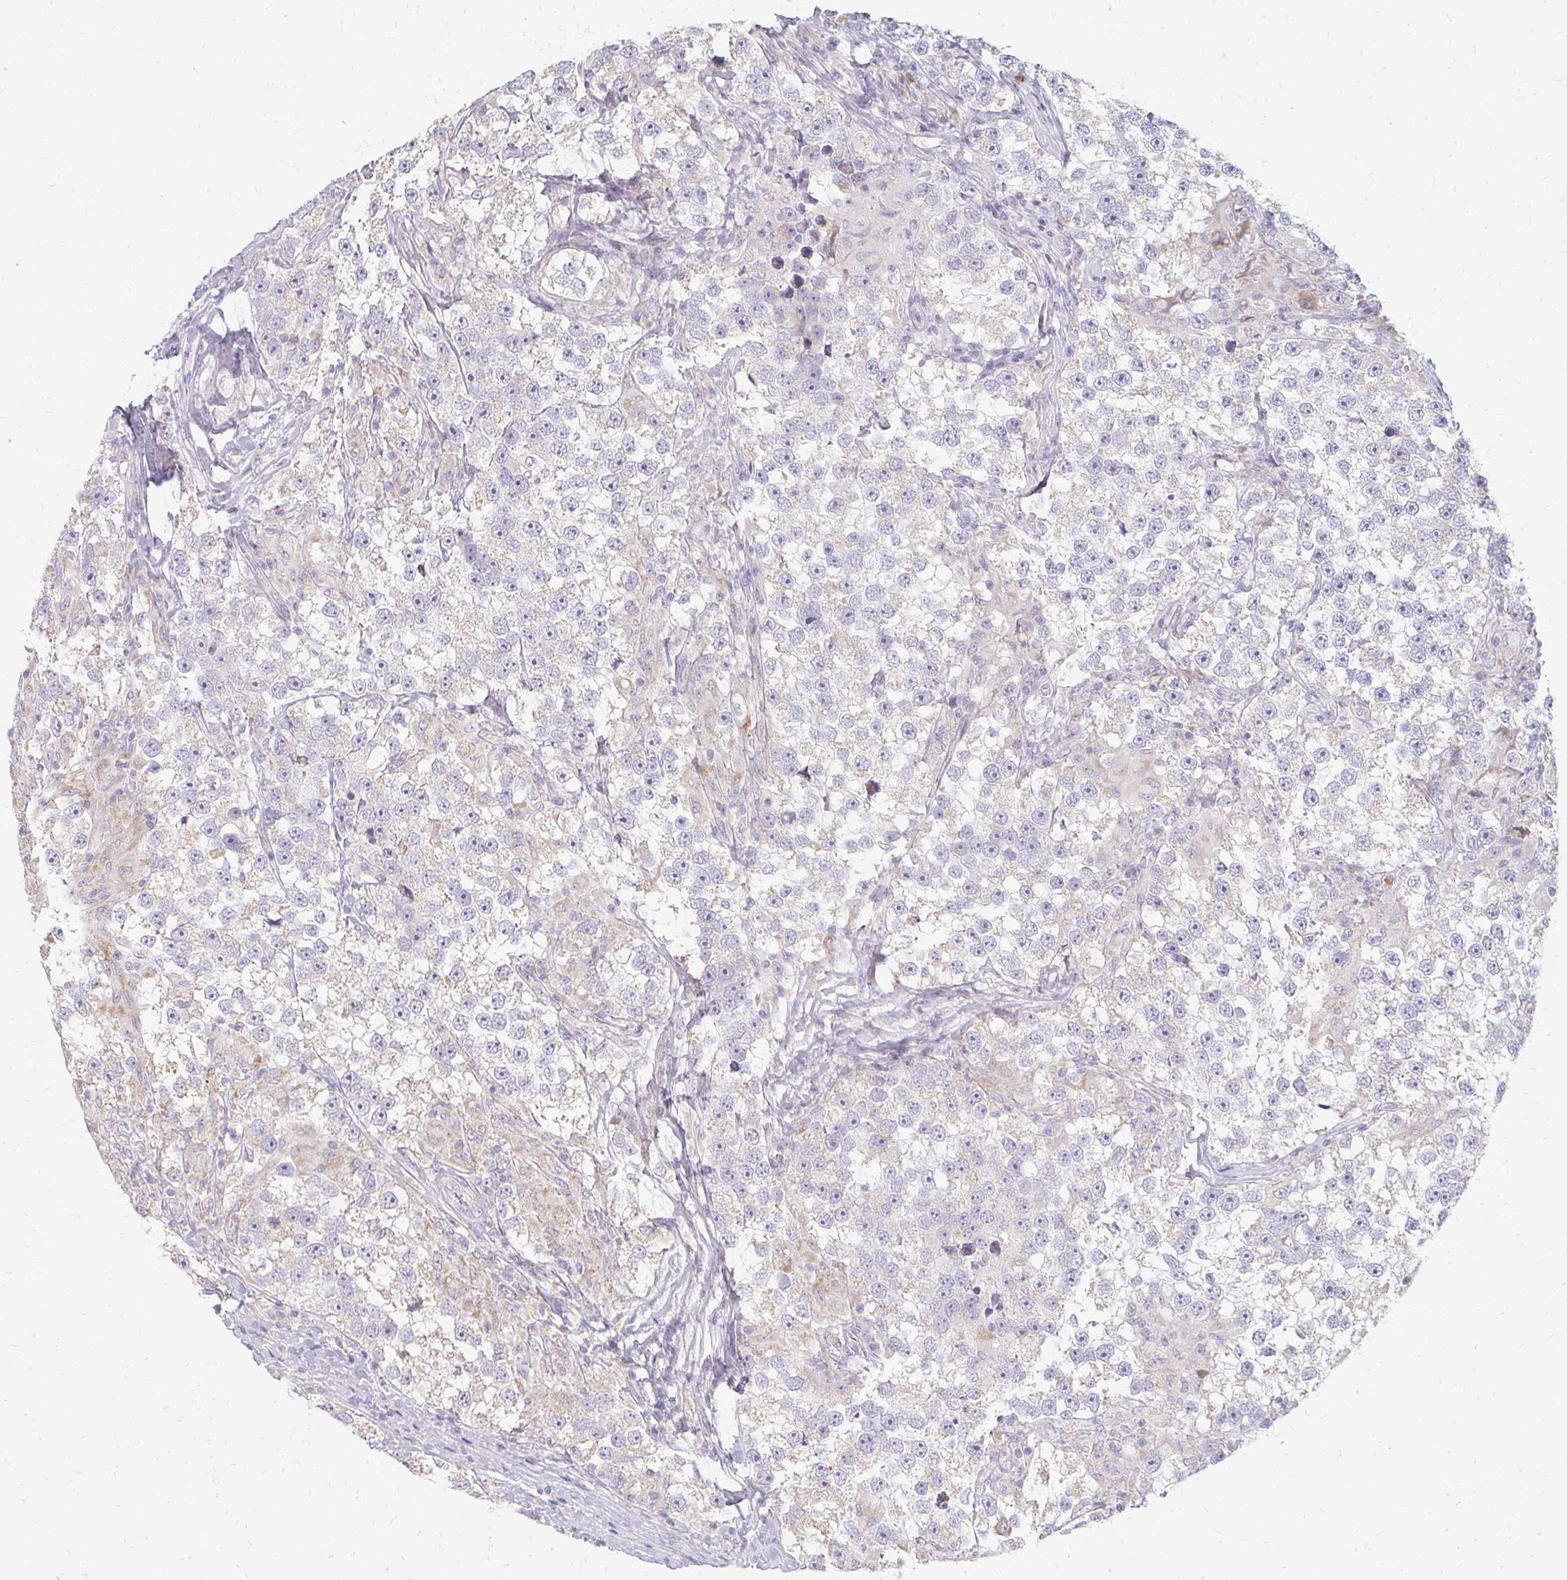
{"staining": {"intensity": "weak", "quantity": "<25%", "location": "cytoplasmic/membranous"}, "tissue": "testis cancer", "cell_type": "Tumor cells", "image_type": "cancer", "snomed": [{"axis": "morphology", "description": "Seminoma, NOS"}, {"axis": "topography", "description": "Testis"}], "caption": "Histopathology image shows no significant protein positivity in tumor cells of seminoma (testis).", "gene": "RAB33A", "patient": {"sex": "male", "age": 46}}